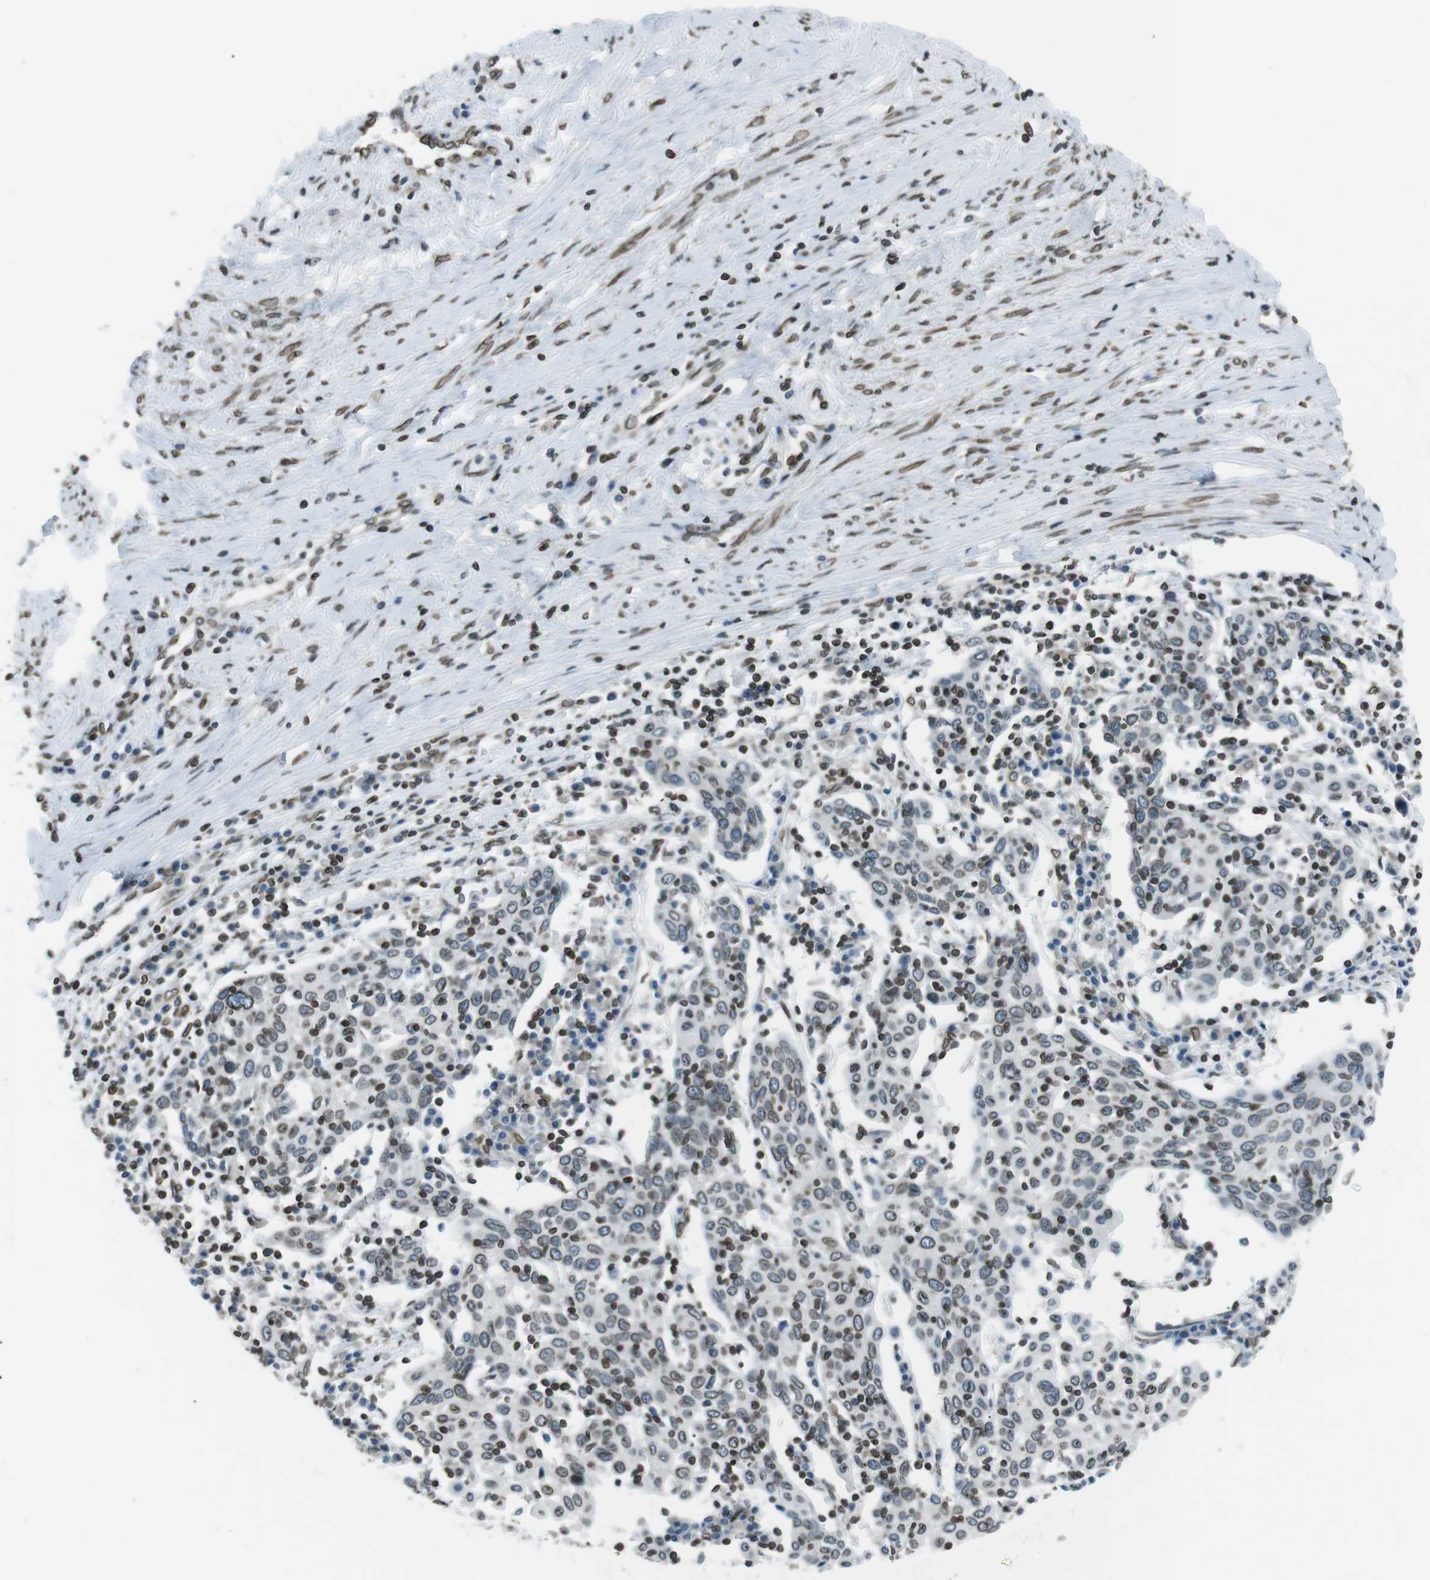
{"staining": {"intensity": "moderate", "quantity": ">75%", "location": "cytoplasmic/membranous,nuclear"}, "tissue": "cervical cancer", "cell_type": "Tumor cells", "image_type": "cancer", "snomed": [{"axis": "morphology", "description": "Squamous cell carcinoma, NOS"}, {"axis": "topography", "description": "Cervix"}], "caption": "Immunohistochemical staining of human cervical squamous cell carcinoma shows medium levels of moderate cytoplasmic/membranous and nuclear protein staining in about >75% of tumor cells.", "gene": "TMX4", "patient": {"sex": "female", "age": 40}}